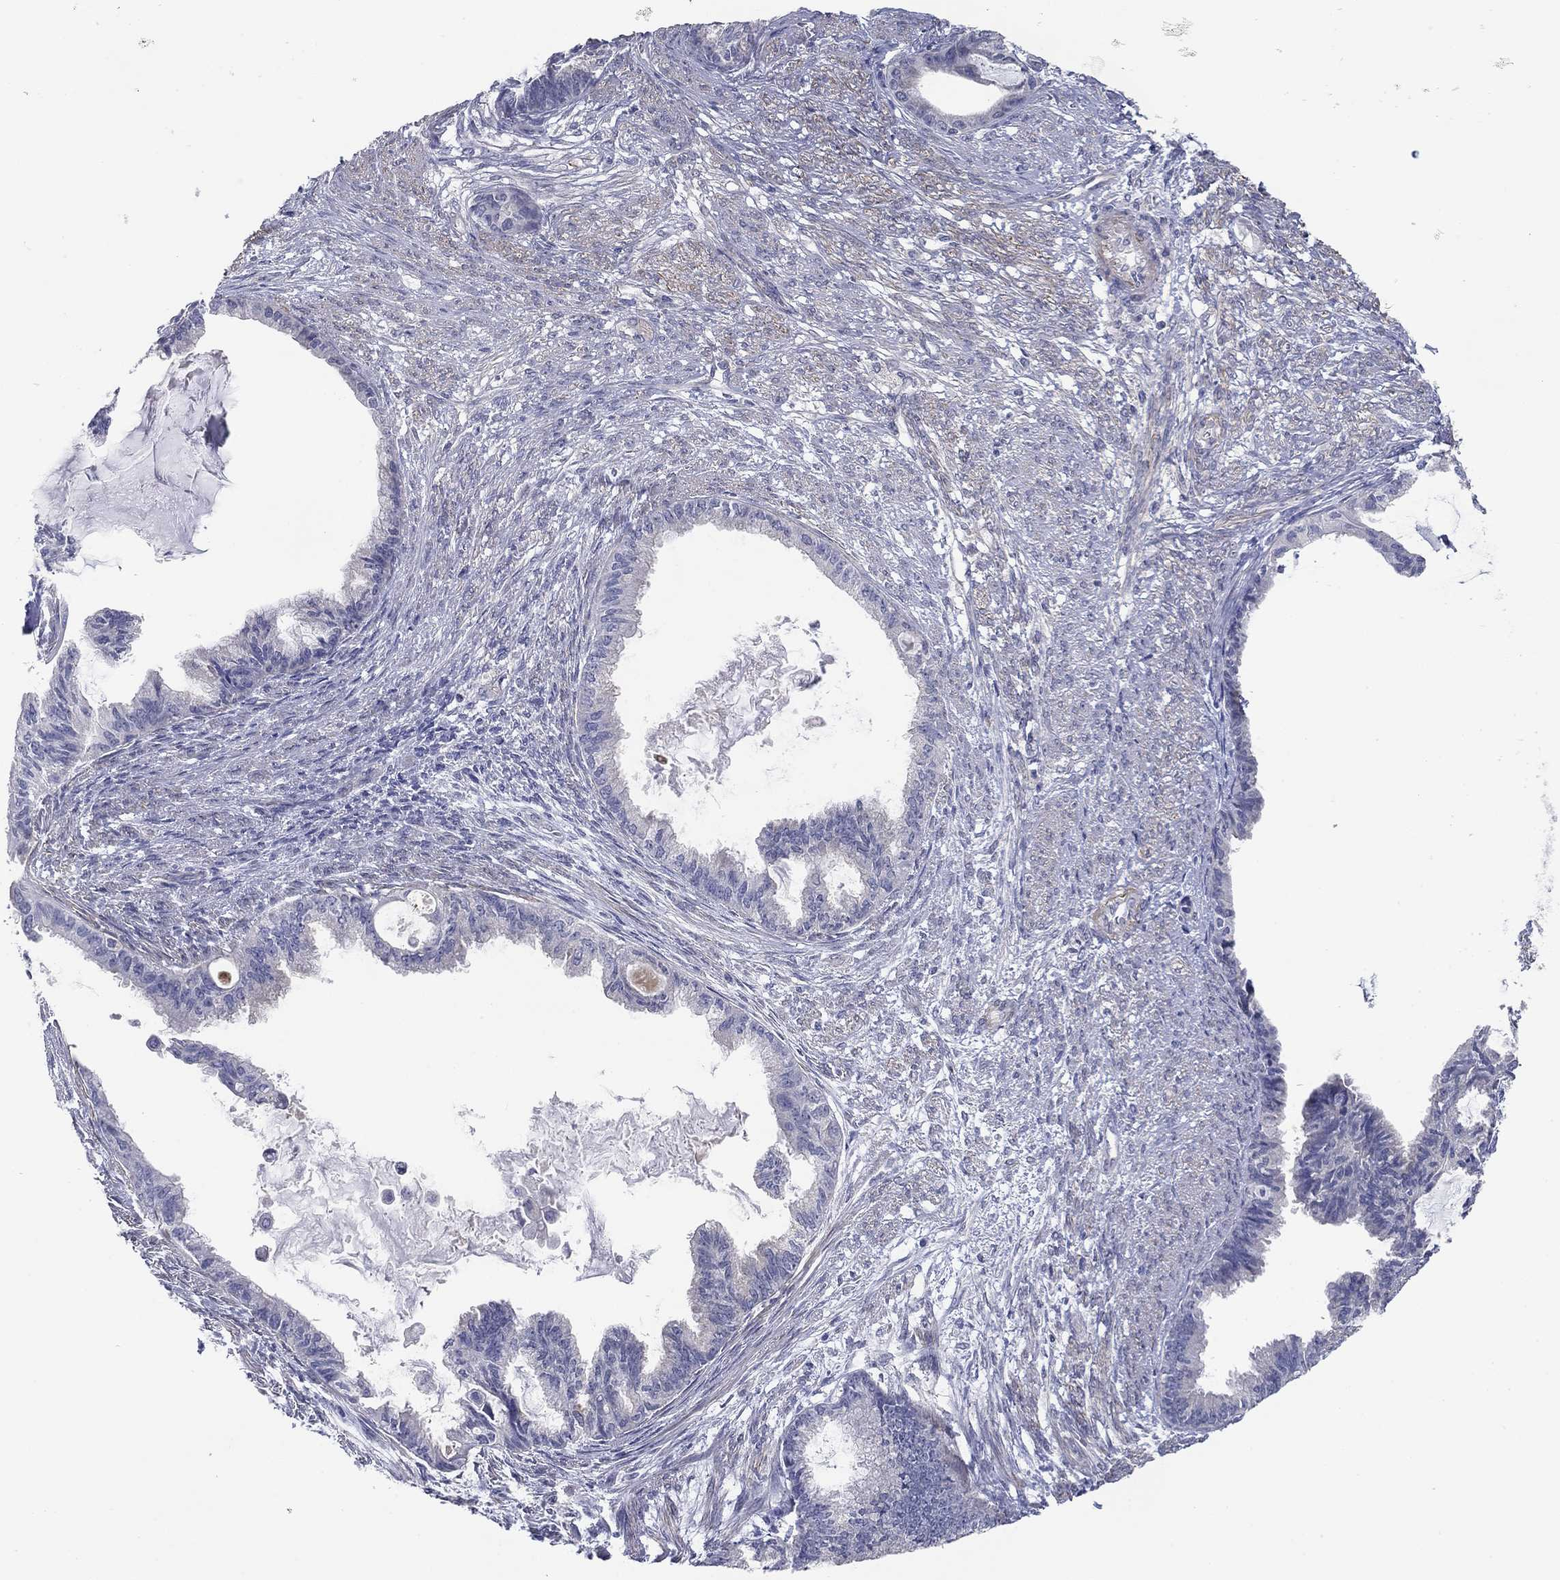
{"staining": {"intensity": "negative", "quantity": "none", "location": "none"}, "tissue": "endometrial cancer", "cell_type": "Tumor cells", "image_type": "cancer", "snomed": [{"axis": "morphology", "description": "Adenocarcinoma, NOS"}, {"axis": "topography", "description": "Endometrium"}], "caption": "Tumor cells show no significant positivity in endometrial adenocarcinoma. (Brightfield microscopy of DAB (3,3'-diaminobenzidine) immunohistochemistry at high magnification).", "gene": "GRK7", "patient": {"sex": "female", "age": 86}}